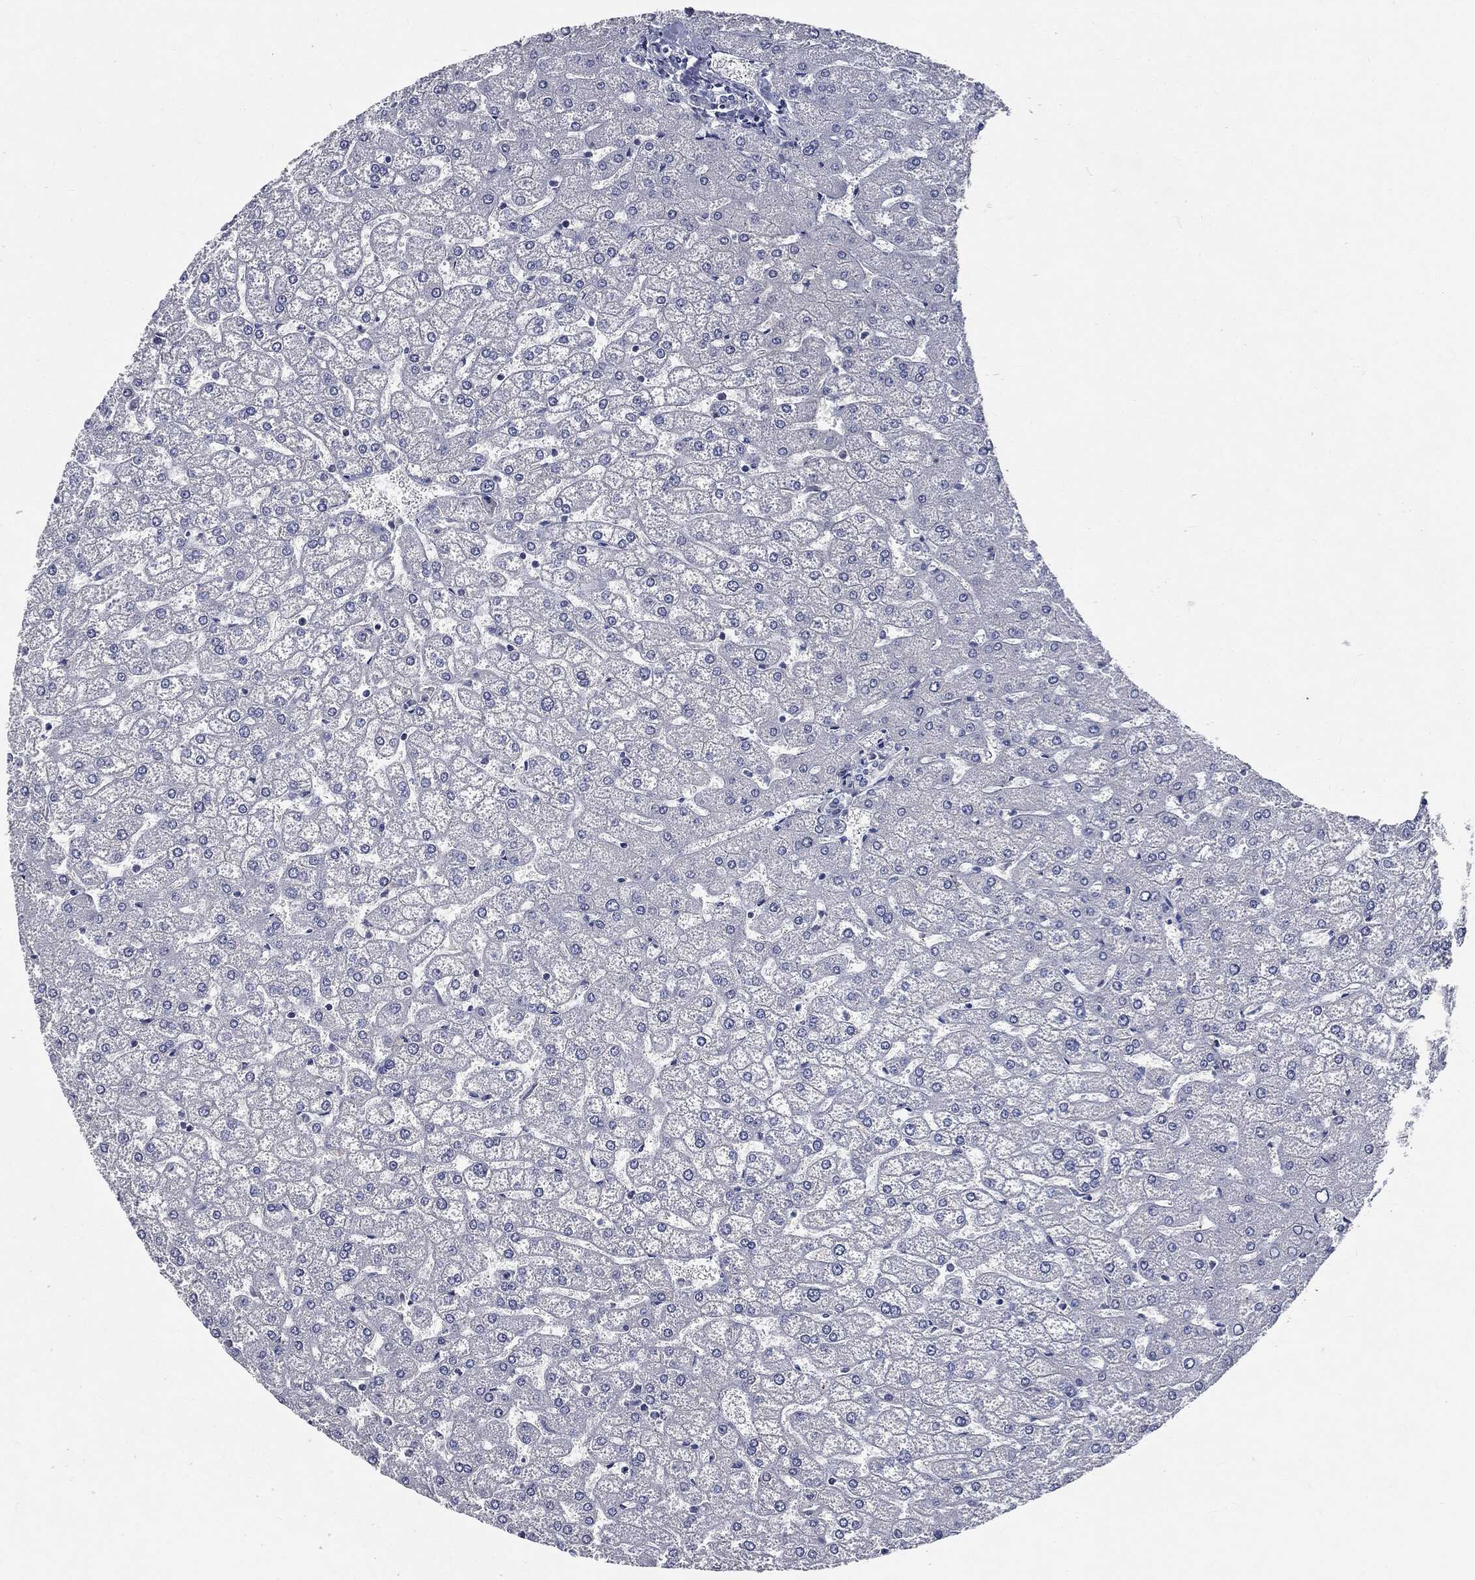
{"staining": {"intensity": "negative", "quantity": "none", "location": "none"}, "tissue": "liver", "cell_type": "Cholangiocytes", "image_type": "normal", "snomed": [{"axis": "morphology", "description": "Normal tissue, NOS"}, {"axis": "topography", "description": "Liver"}], "caption": "IHC micrograph of normal liver: human liver stained with DAB (3,3'-diaminobenzidine) exhibits no significant protein expression in cholangiocytes.", "gene": "EPS15L1", "patient": {"sex": "female", "age": 32}}